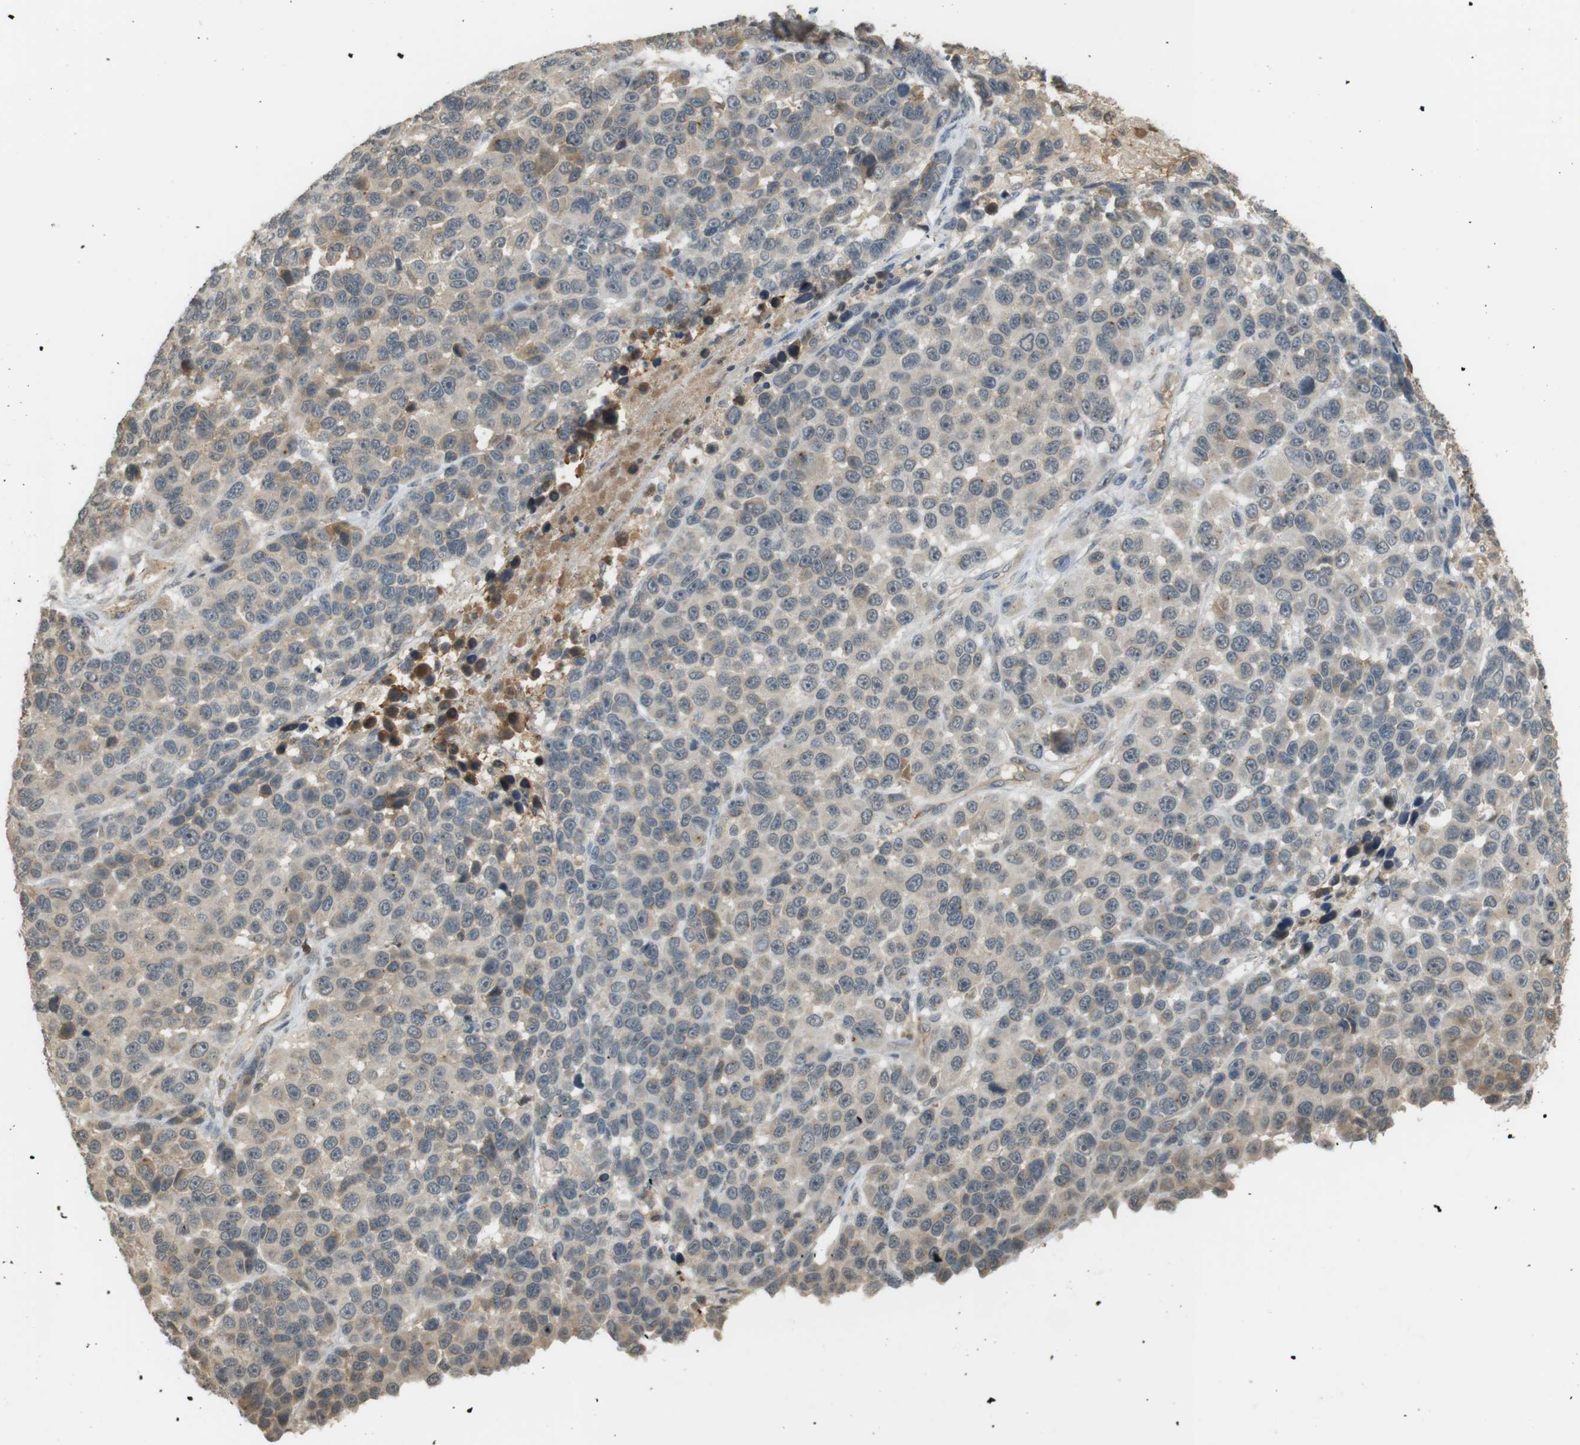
{"staining": {"intensity": "weak", "quantity": "<25%", "location": "cytoplasmic/membranous"}, "tissue": "melanoma", "cell_type": "Tumor cells", "image_type": "cancer", "snomed": [{"axis": "morphology", "description": "Malignant melanoma, NOS"}, {"axis": "topography", "description": "Skin"}], "caption": "The immunohistochemistry (IHC) photomicrograph has no significant expression in tumor cells of melanoma tissue. Nuclei are stained in blue.", "gene": "SRR", "patient": {"sex": "male", "age": 53}}